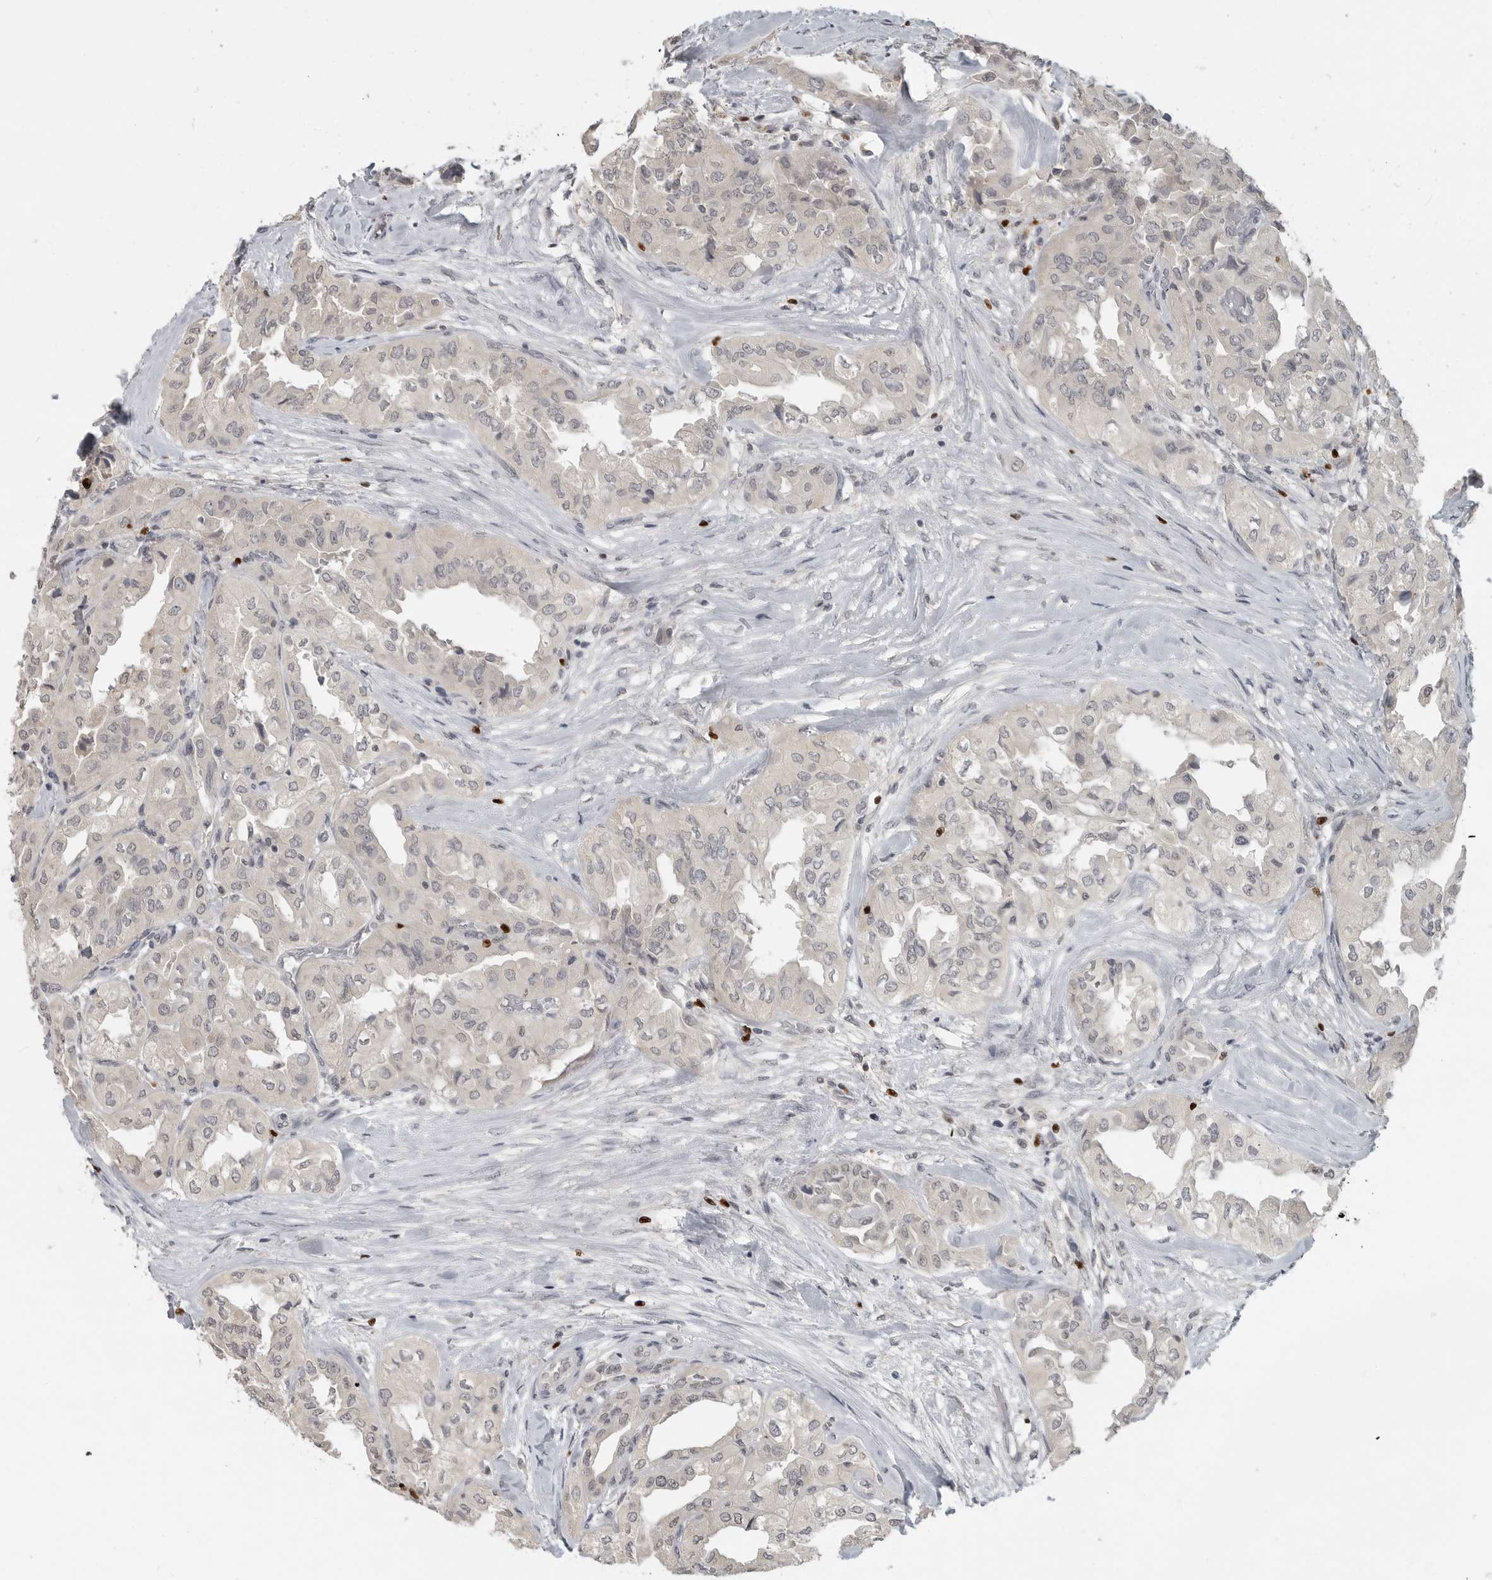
{"staining": {"intensity": "negative", "quantity": "none", "location": "none"}, "tissue": "thyroid cancer", "cell_type": "Tumor cells", "image_type": "cancer", "snomed": [{"axis": "morphology", "description": "Papillary adenocarcinoma, NOS"}, {"axis": "topography", "description": "Thyroid gland"}], "caption": "Photomicrograph shows no protein expression in tumor cells of papillary adenocarcinoma (thyroid) tissue.", "gene": "FOXP3", "patient": {"sex": "female", "age": 59}}